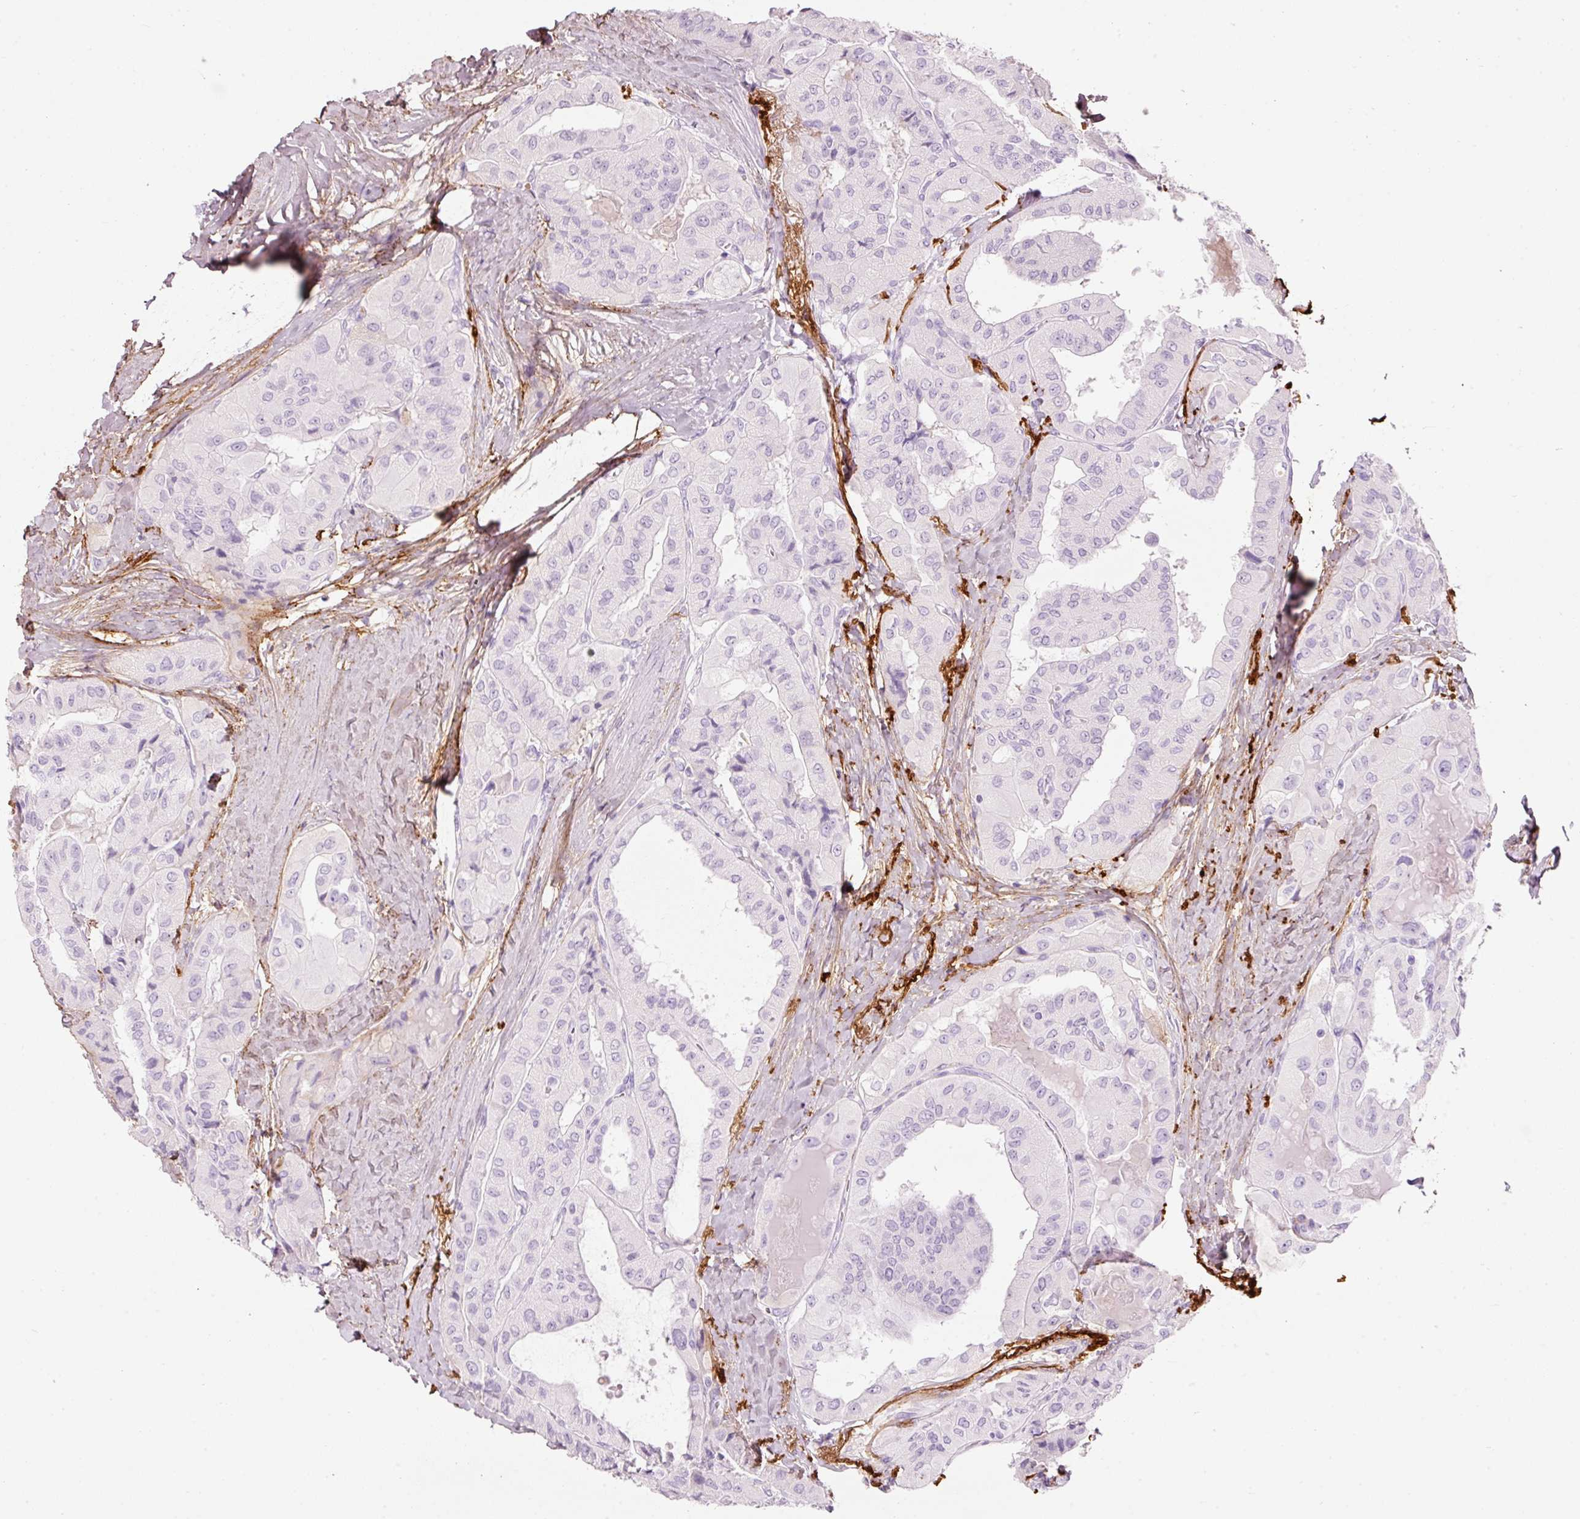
{"staining": {"intensity": "negative", "quantity": "none", "location": "none"}, "tissue": "thyroid cancer", "cell_type": "Tumor cells", "image_type": "cancer", "snomed": [{"axis": "morphology", "description": "Normal tissue, NOS"}, {"axis": "morphology", "description": "Papillary adenocarcinoma, NOS"}, {"axis": "topography", "description": "Thyroid gland"}], "caption": "Tumor cells are negative for protein expression in human papillary adenocarcinoma (thyroid).", "gene": "MFAP4", "patient": {"sex": "female", "age": 59}}